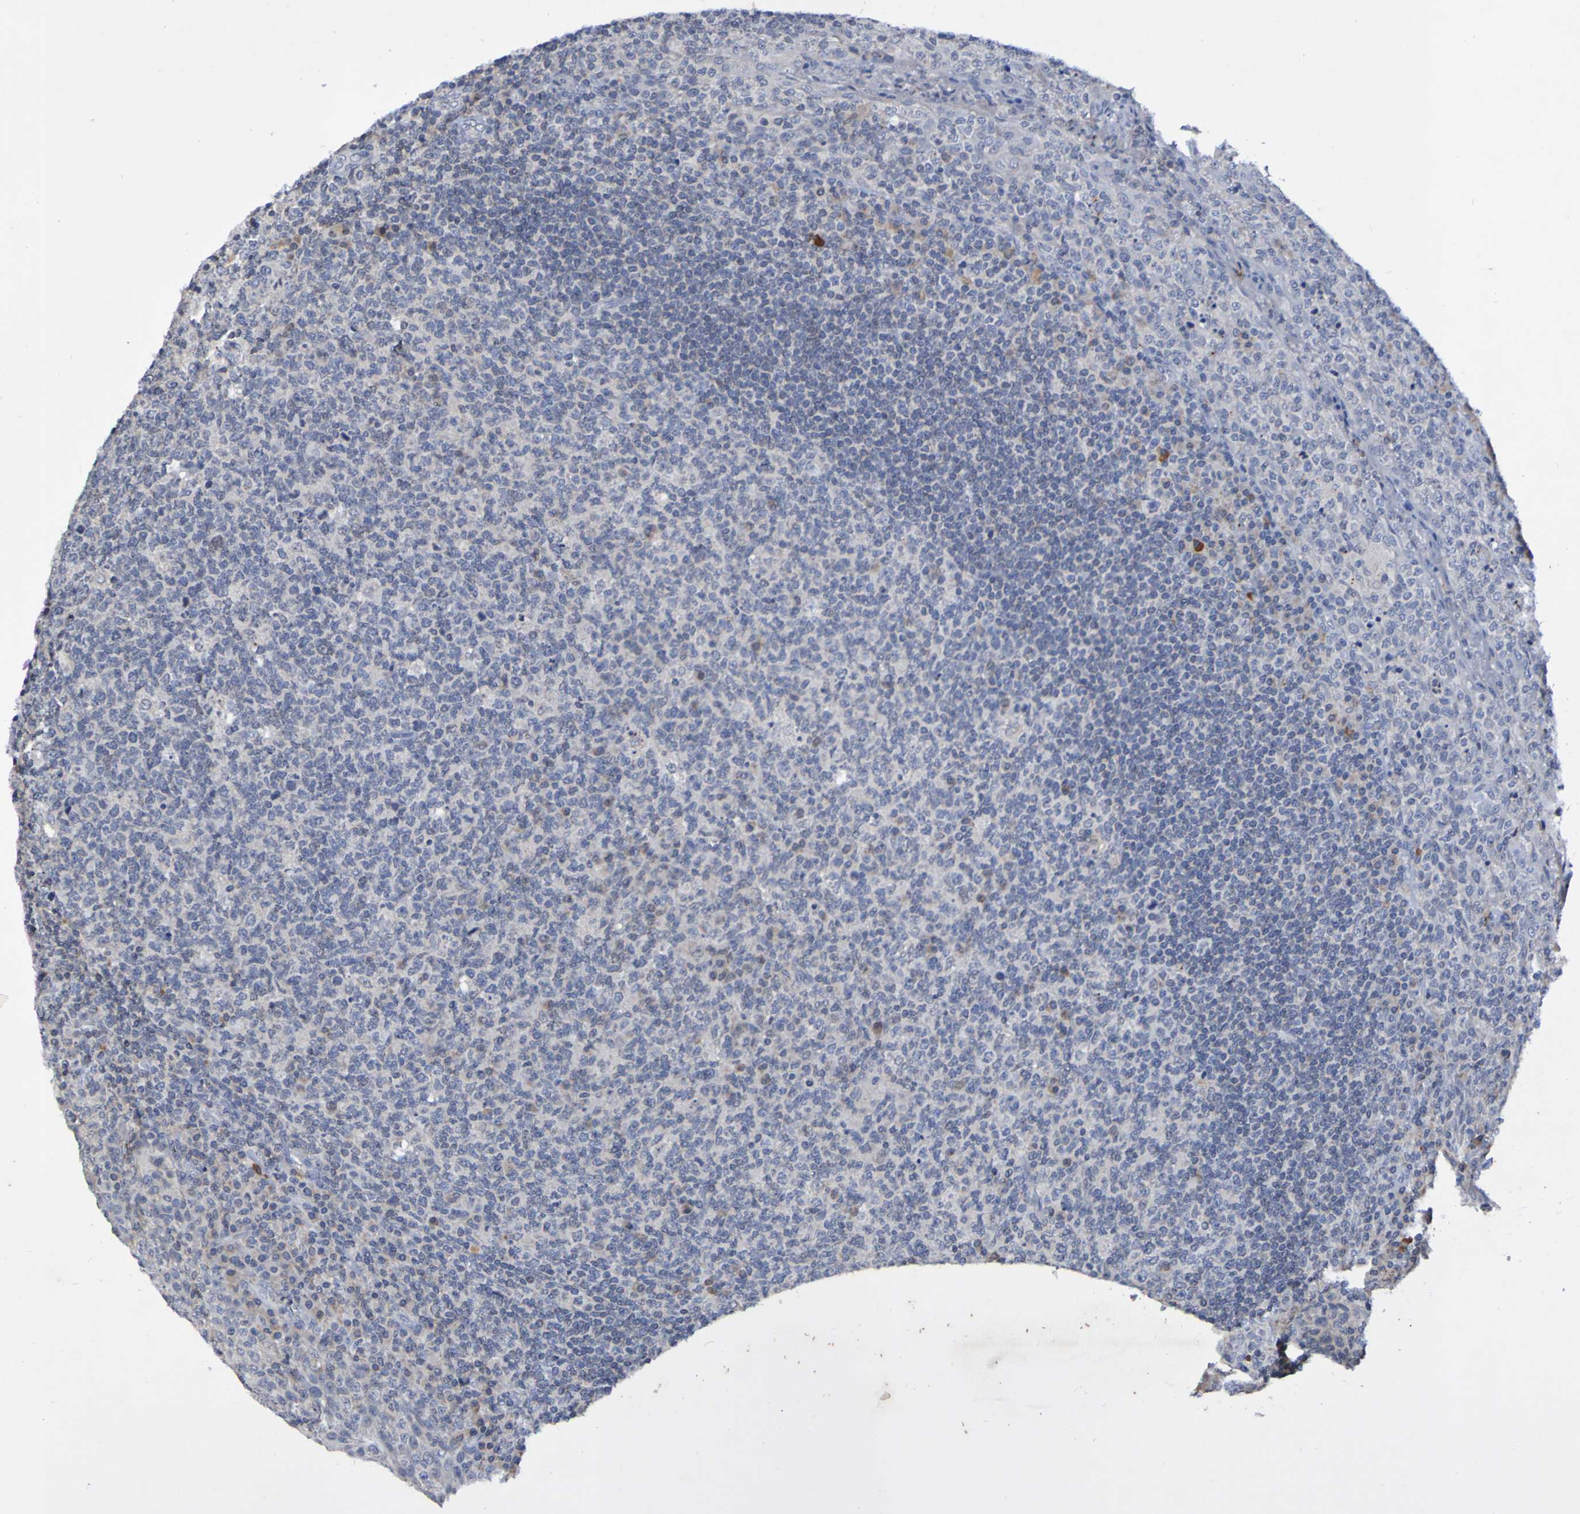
{"staining": {"intensity": "negative", "quantity": "none", "location": "none"}, "tissue": "tonsil", "cell_type": "Germinal center cells", "image_type": "normal", "snomed": [{"axis": "morphology", "description": "Normal tissue, NOS"}, {"axis": "topography", "description": "Tonsil"}], "caption": "This is an immunohistochemistry image of benign tonsil. There is no positivity in germinal center cells.", "gene": "PTP4A2", "patient": {"sex": "male", "age": 17}}